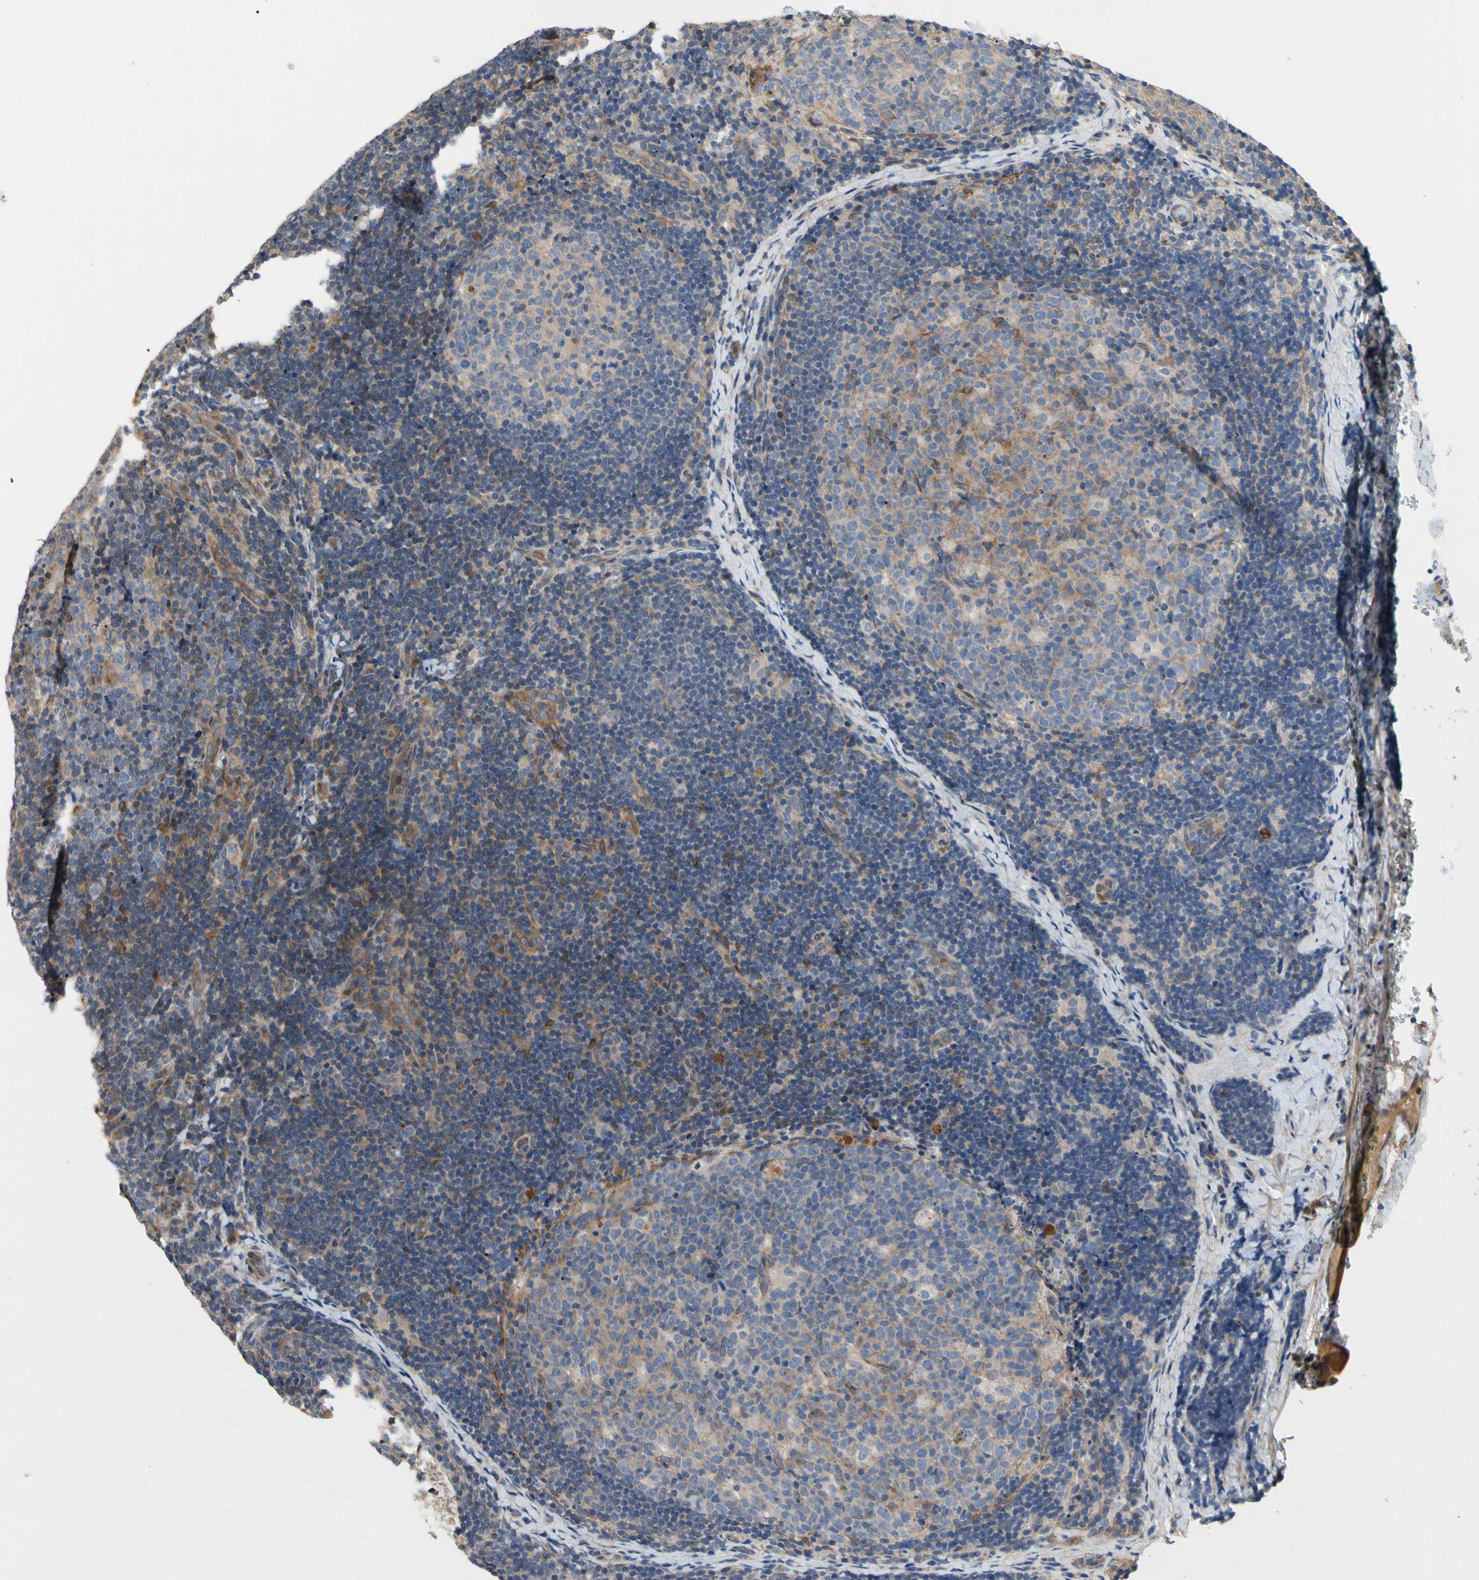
{"staining": {"intensity": "weak", "quantity": "<25%", "location": "cytoplasmic/membranous"}, "tissue": "lymph node", "cell_type": "Germinal center cells", "image_type": "normal", "snomed": [{"axis": "morphology", "description": "Normal tissue, NOS"}, {"axis": "topography", "description": "Lymph node"}], "caption": "Protein analysis of unremarkable lymph node demonstrates no significant staining in germinal center cells. (DAB (3,3'-diaminobenzidine) immunohistochemistry visualized using brightfield microscopy, high magnification).", "gene": "CRTAC1", "patient": {"sex": "female", "age": 14}}